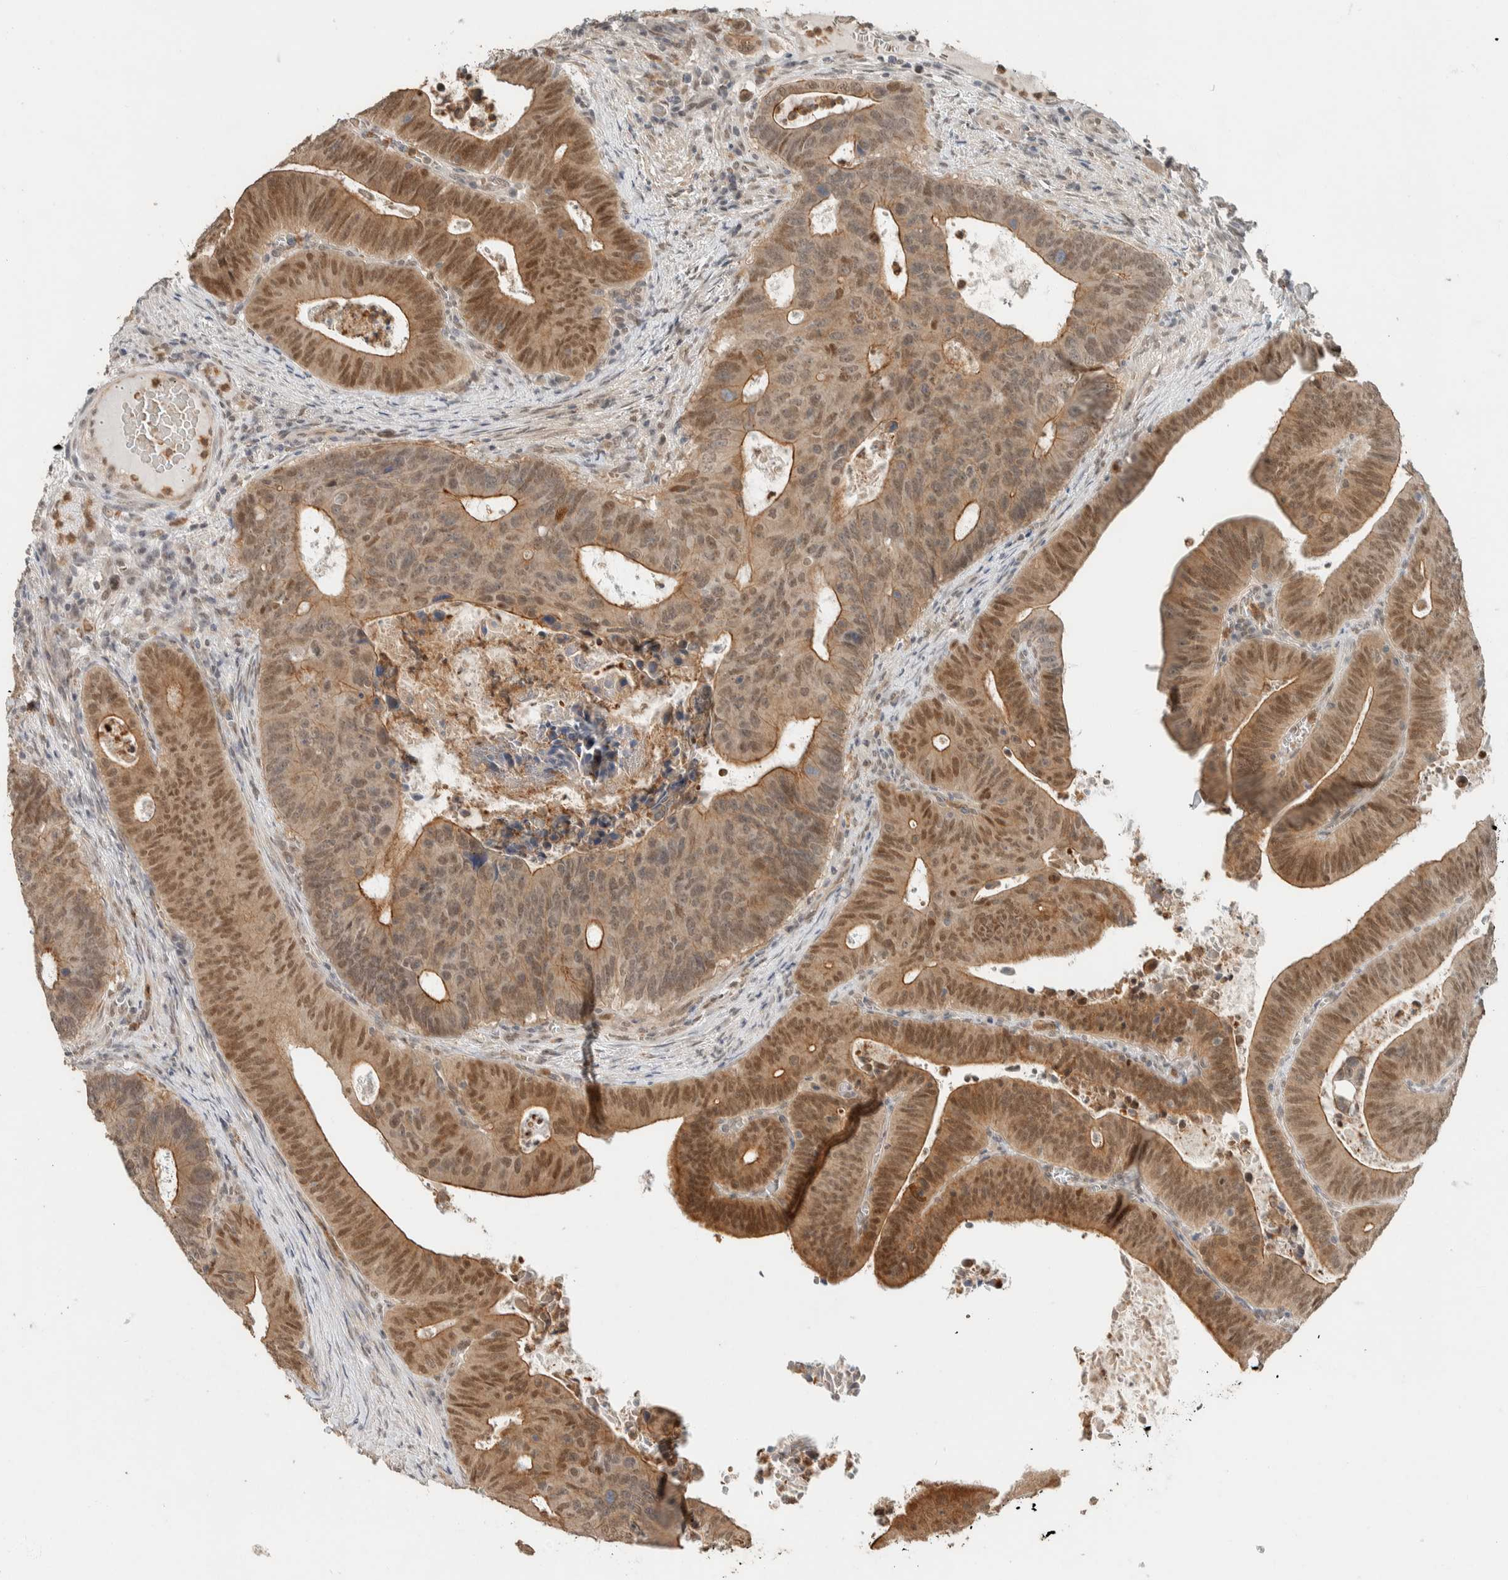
{"staining": {"intensity": "moderate", "quantity": ">75%", "location": "cytoplasmic/membranous,nuclear"}, "tissue": "colorectal cancer", "cell_type": "Tumor cells", "image_type": "cancer", "snomed": [{"axis": "morphology", "description": "Adenocarcinoma, NOS"}, {"axis": "topography", "description": "Colon"}], "caption": "Colorectal adenocarcinoma stained for a protein (brown) reveals moderate cytoplasmic/membranous and nuclear positive staining in about >75% of tumor cells.", "gene": "ZBTB2", "patient": {"sex": "male", "age": 87}}